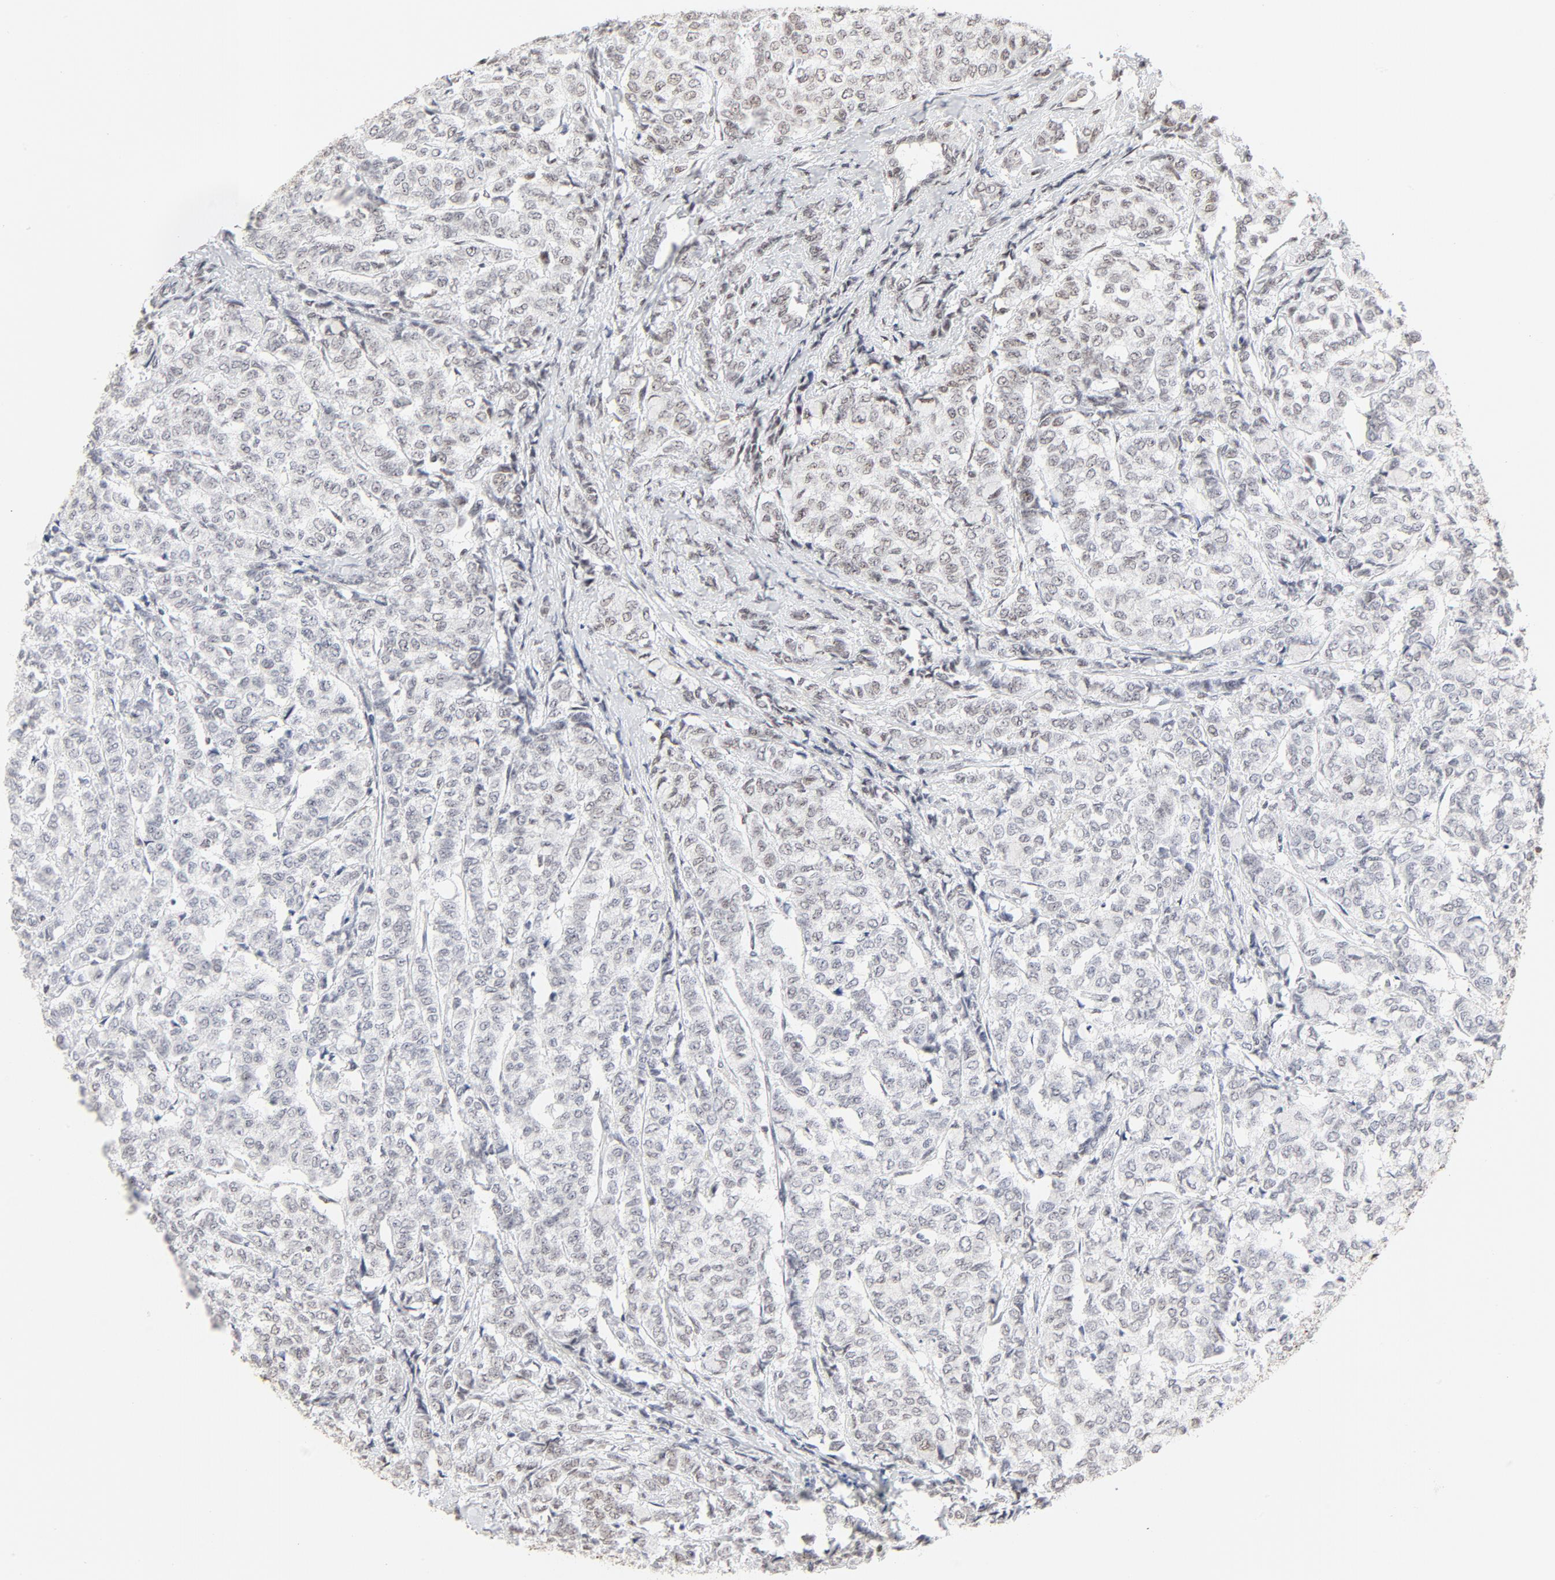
{"staining": {"intensity": "moderate", "quantity": ">75%", "location": "nuclear"}, "tissue": "breast cancer", "cell_type": "Tumor cells", "image_type": "cancer", "snomed": [{"axis": "morphology", "description": "Lobular carcinoma"}, {"axis": "topography", "description": "Breast"}], "caption": "Approximately >75% of tumor cells in breast cancer display moderate nuclear protein expression as visualized by brown immunohistochemical staining.", "gene": "GTF2H1", "patient": {"sex": "female", "age": 60}}